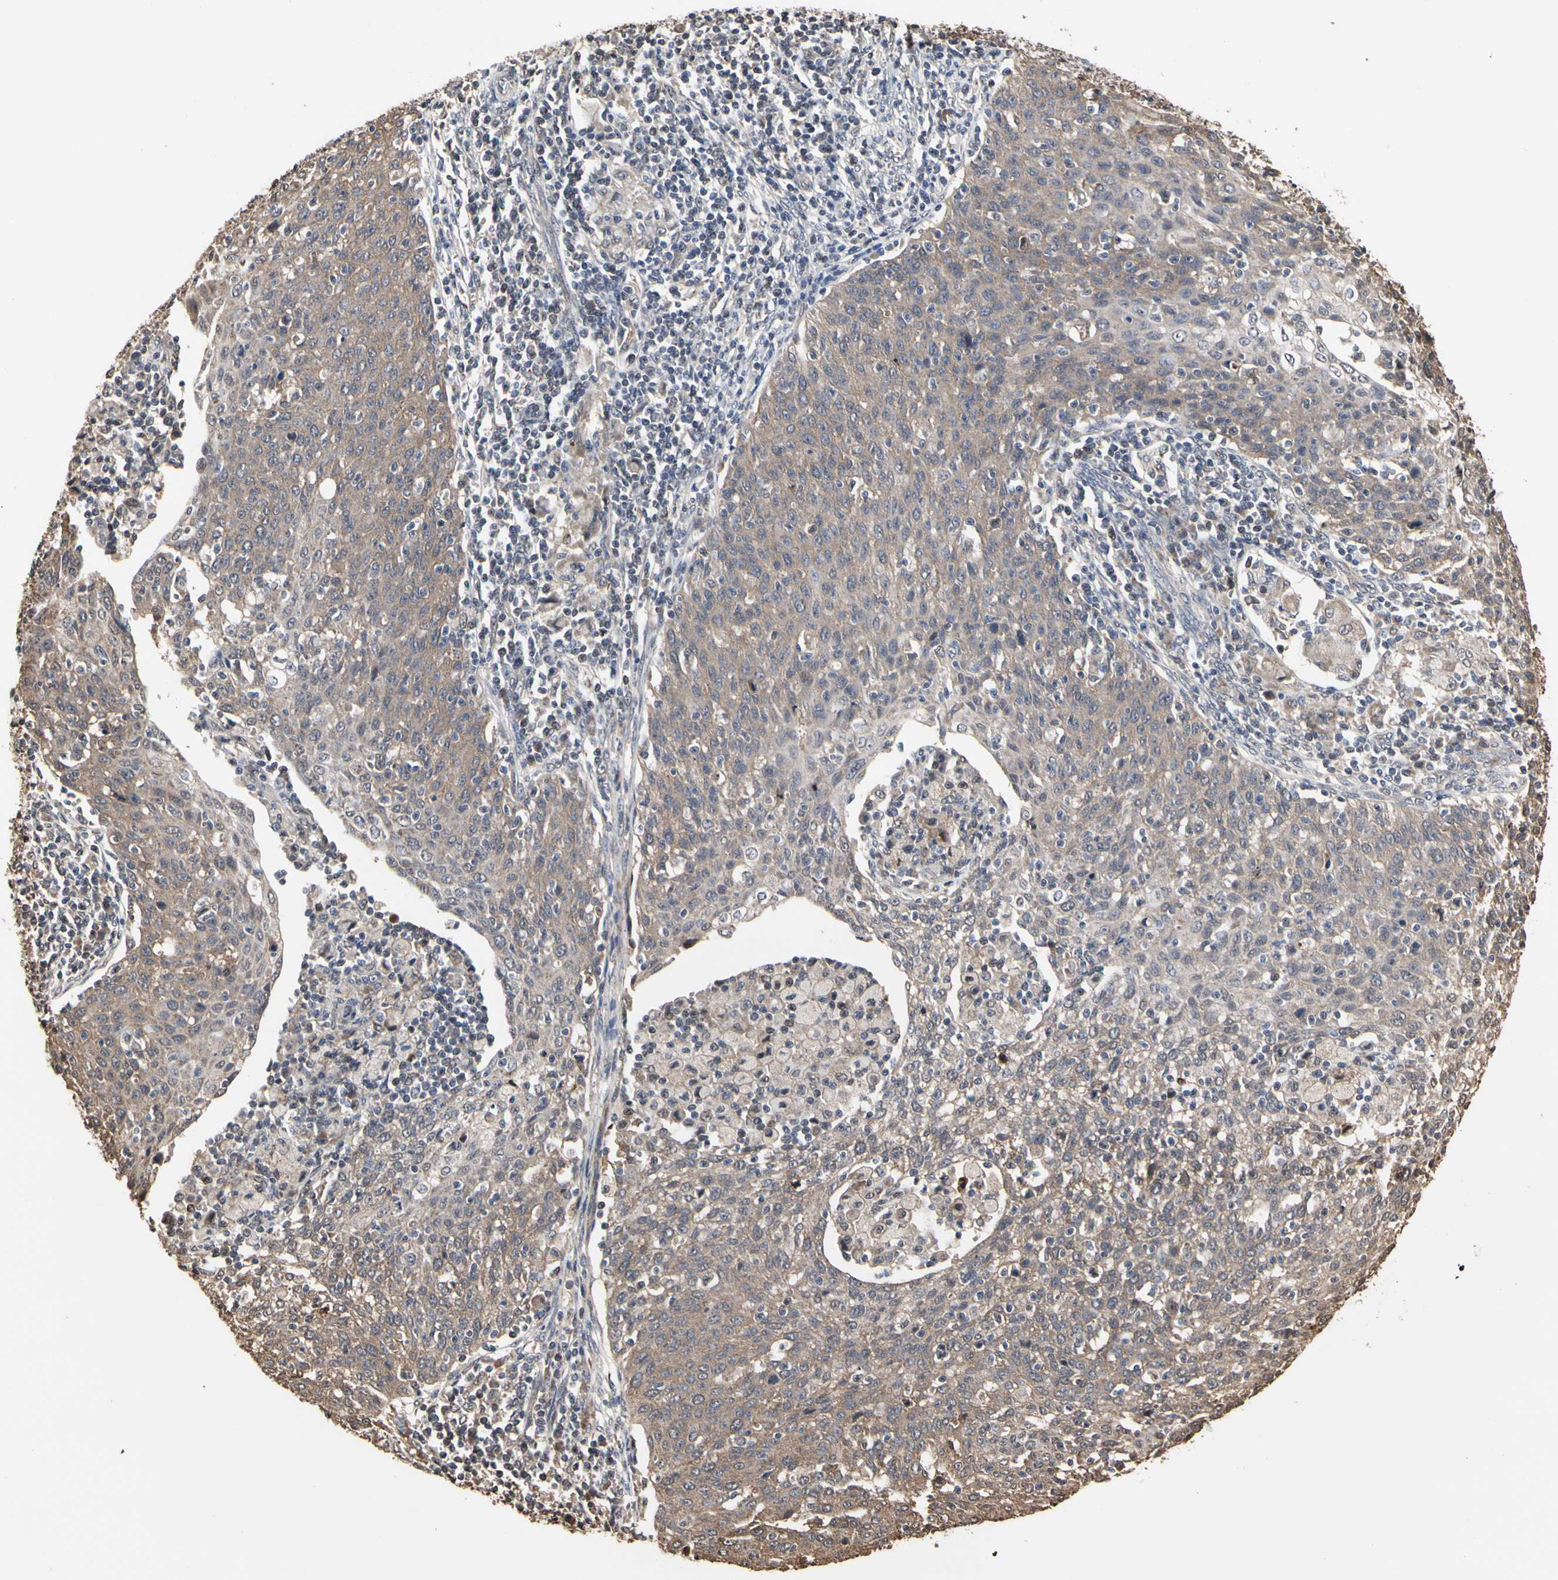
{"staining": {"intensity": "moderate", "quantity": ">75%", "location": "cytoplasmic/membranous"}, "tissue": "cervical cancer", "cell_type": "Tumor cells", "image_type": "cancer", "snomed": [{"axis": "morphology", "description": "Squamous cell carcinoma, NOS"}, {"axis": "topography", "description": "Cervix"}], "caption": "DAB immunohistochemical staining of human cervical cancer reveals moderate cytoplasmic/membranous protein positivity in about >75% of tumor cells.", "gene": "TAOK1", "patient": {"sex": "female", "age": 38}}